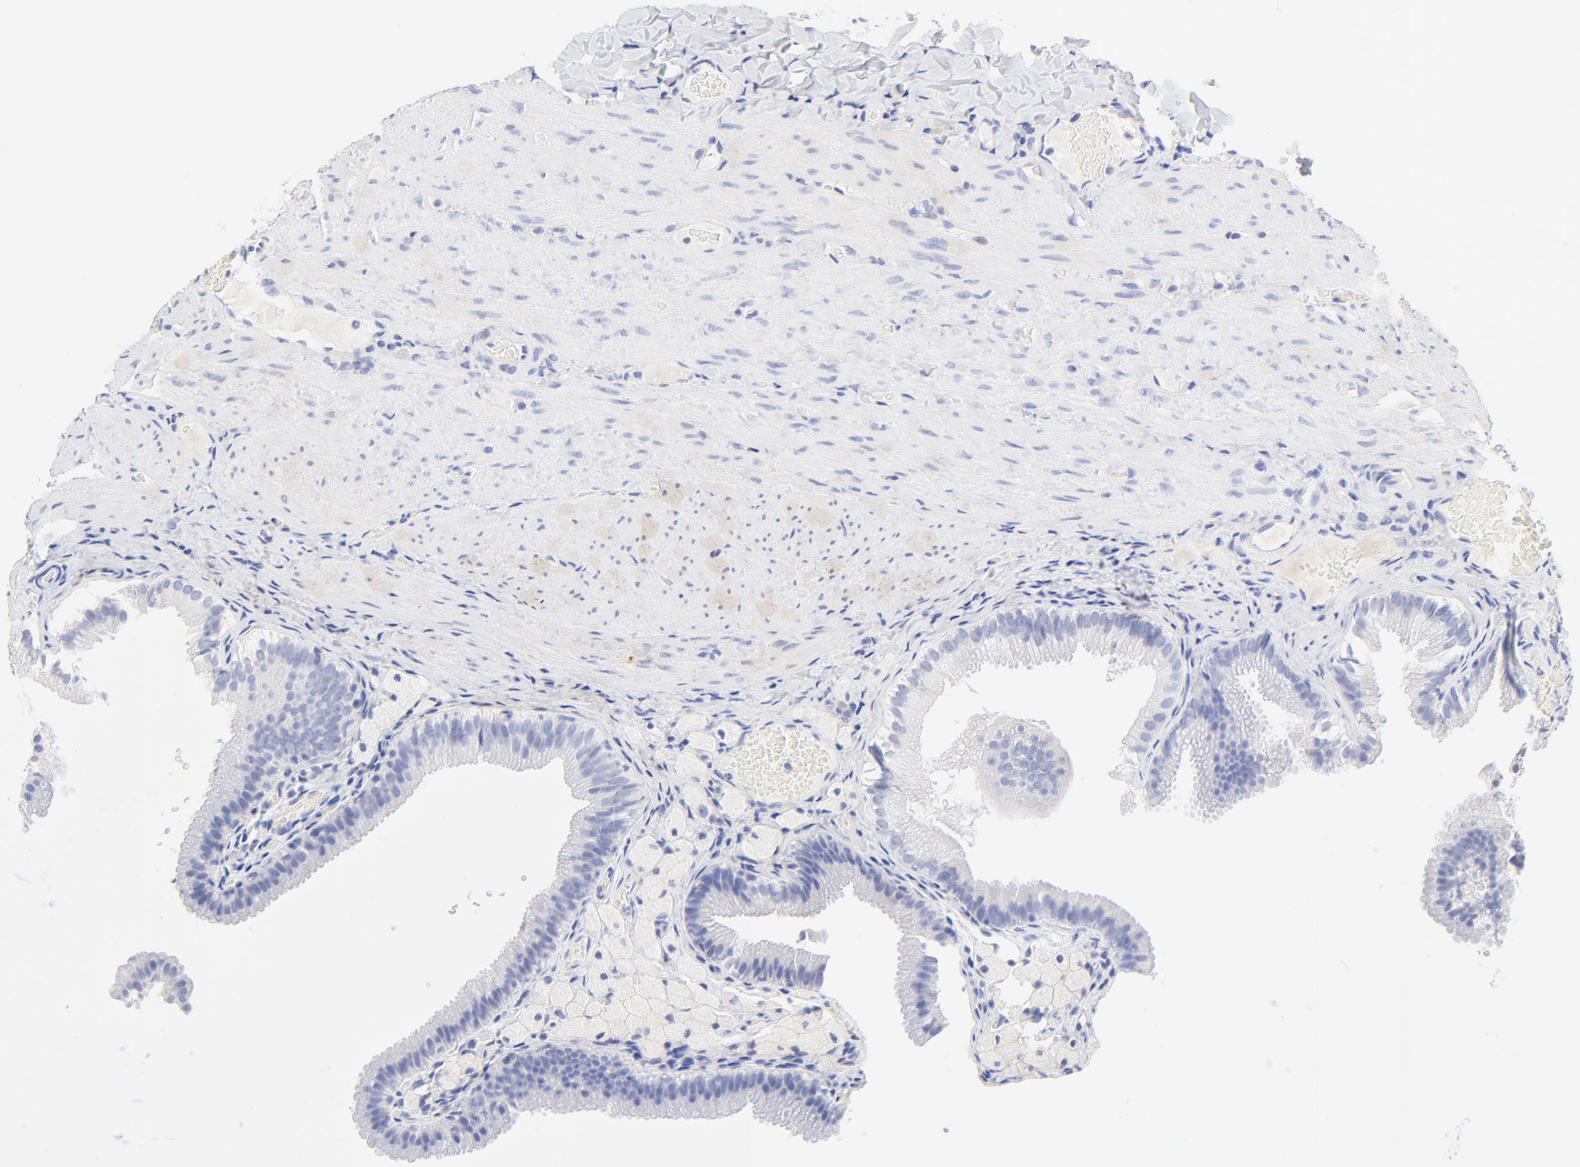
{"staining": {"intensity": "negative", "quantity": "none", "location": "none"}, "tissue": "gallbladder", "cell_type": "Glandular cells", "image_type": "normal", "snomed": [{"axis": "morphology", "description": "Normal tissue, NOS"}, {"axis": "topography", "description": "Gallbladder"}], "caption": "DAB (3,3'-diaminobenzidine) immunohistochemical staining of normal human gallbladder displays no significant positivity in glandular cells. Nuclei are stained in blue.", "gene": "SULT4A1", "patient": {"sex": "female", "age": 24}}